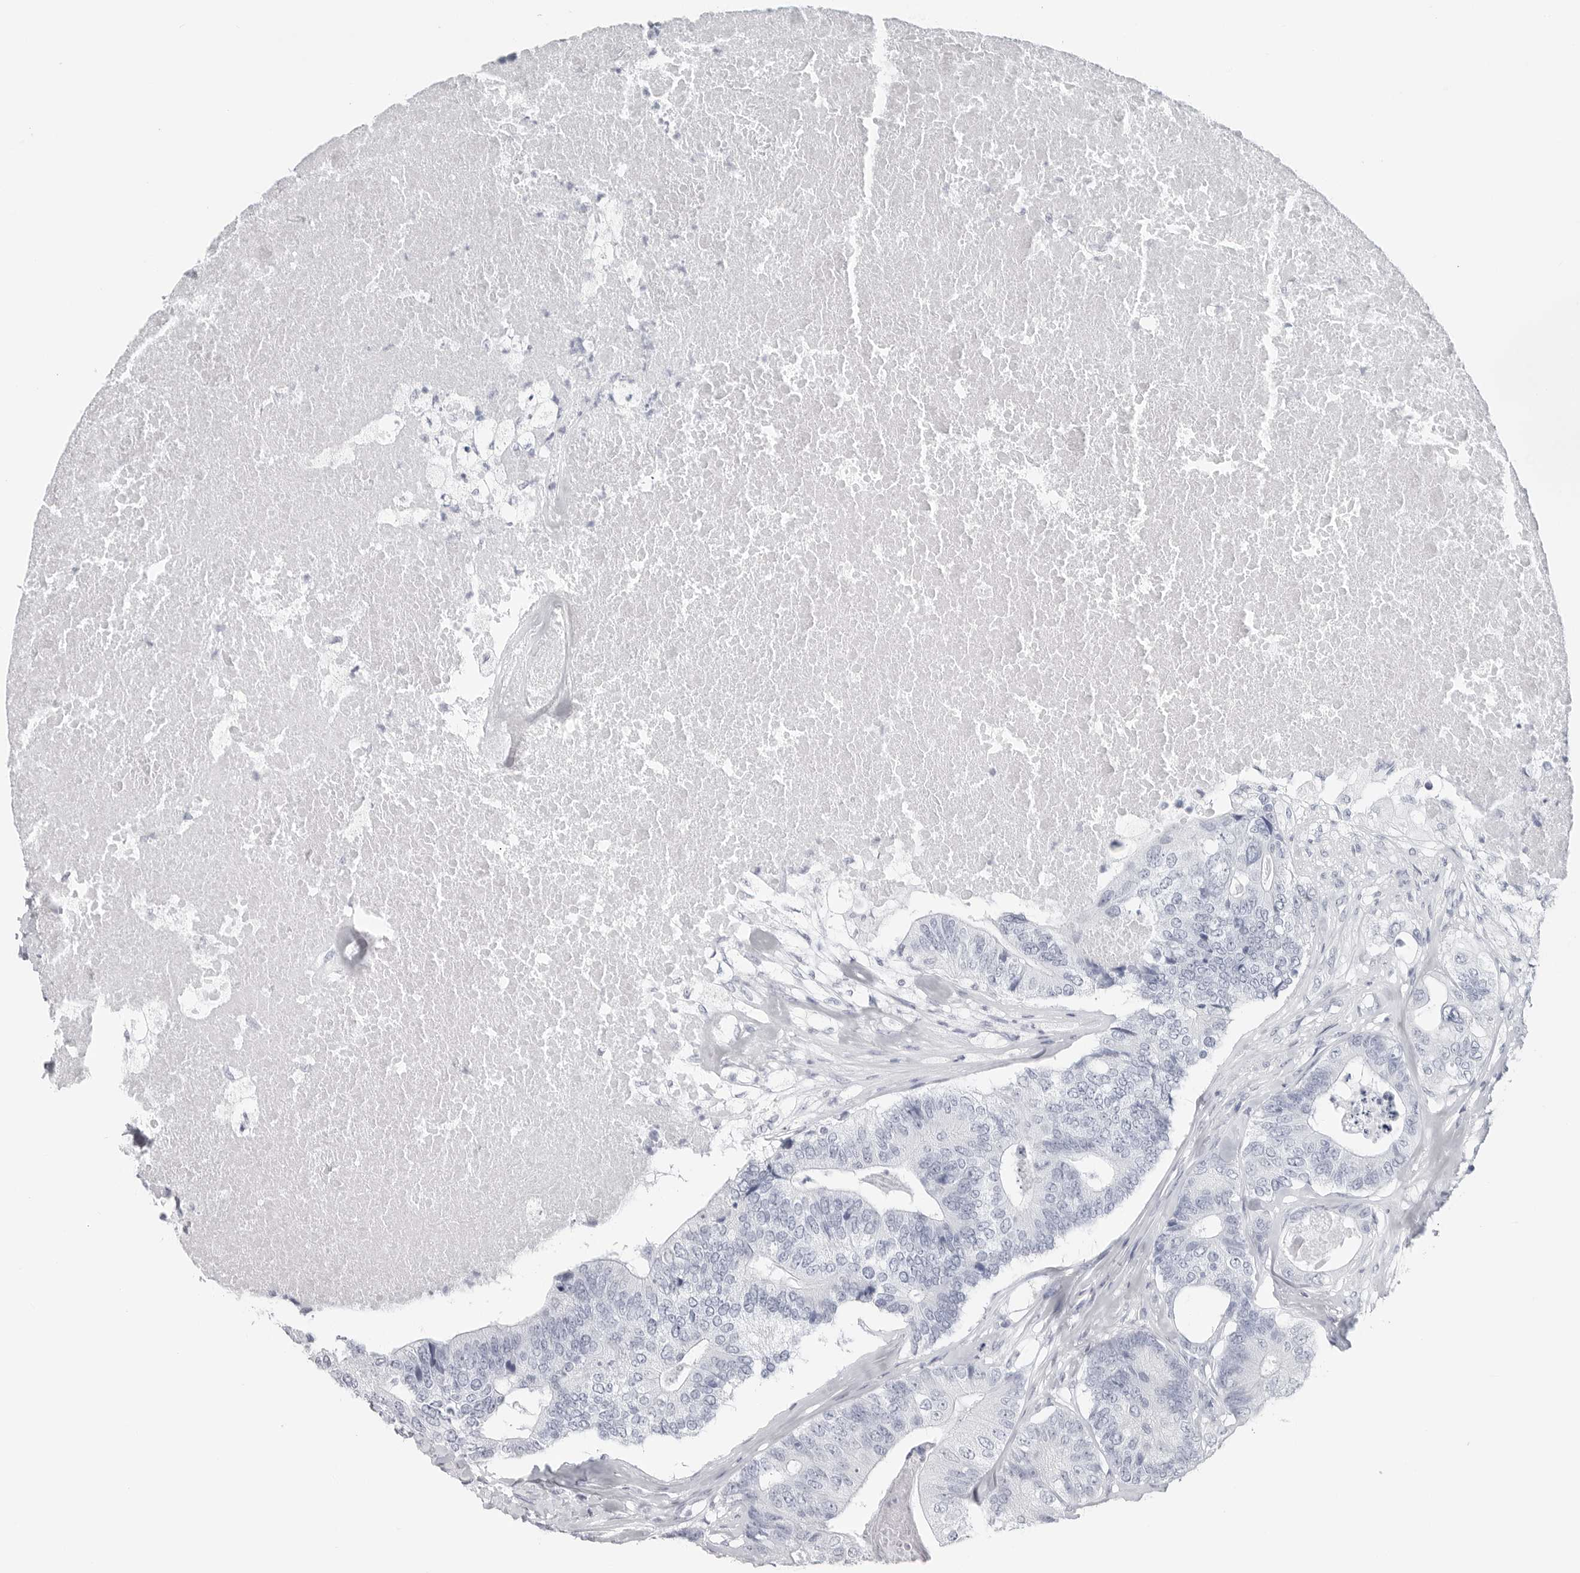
{"staining": {"intensity": "negative", "quantity": "none", "location": "none"}, "tissue": "colorectal cancer", "cell_type": "Tumor cells", "image_type": "cancer", "snomed": [{"axis": "morphology", "description": "Adenocarcinoma, NOS"}, {"axis": "topography", "description": "Colon"}], "caption": "The IHC image has no significant staining in tumor cells of colorectal cancer tissue. The staining is performed using DAB brown chromogen with nuclei counter-stained in using hematoxylin.", "gene": "CSH1", "patient": {"sex": "female", "age": 67}}